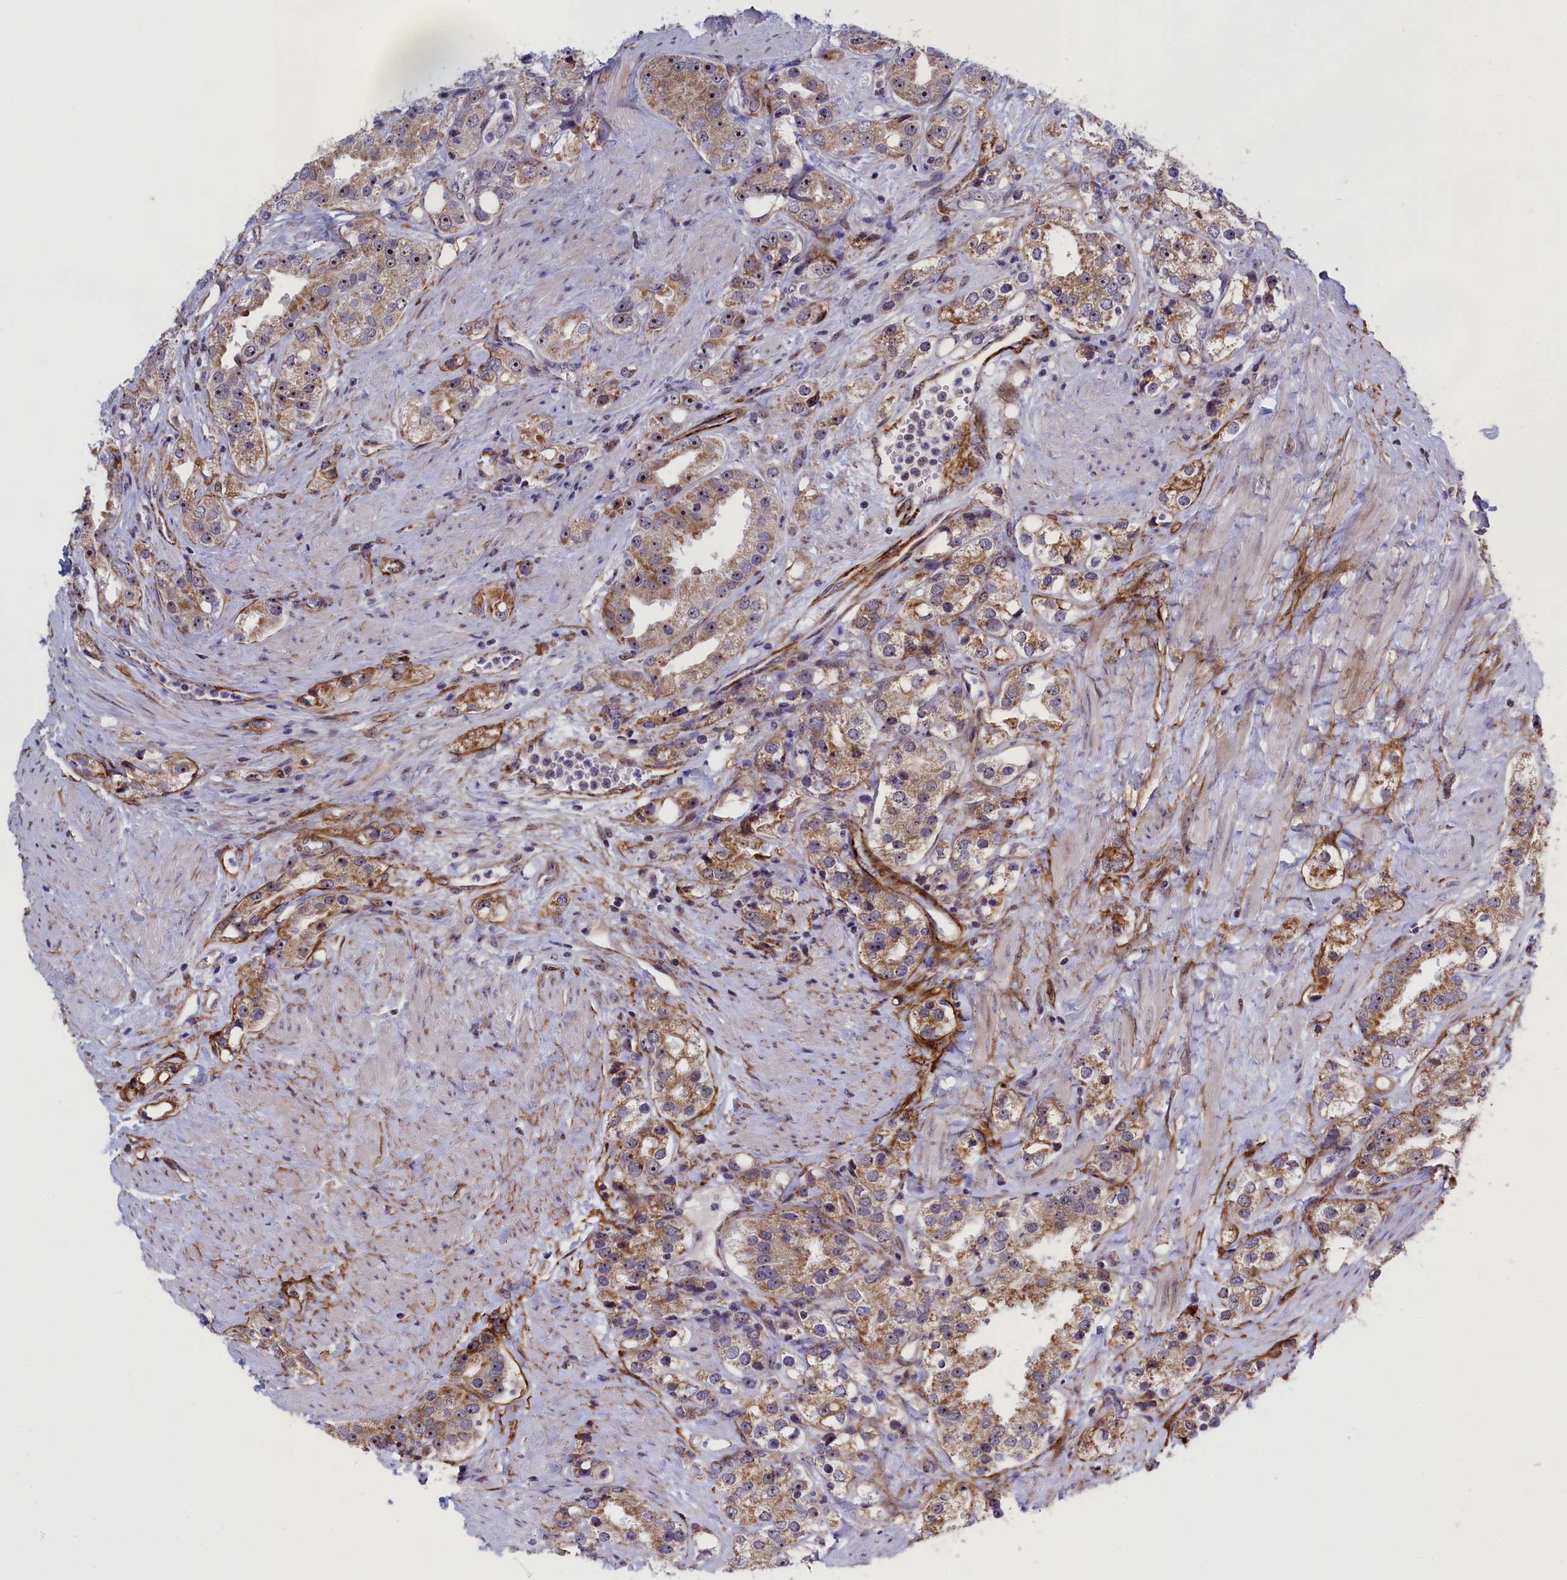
{"staining": {"intensity": "moderate", "quantity": ">75%", "location": "cytoplasmic/membranous,nuclear"}, "tissue": "prostate cancer", "cell_type": "Tumor cells", "image_type": "cancer", "snomed": [{"axis": "morphology", "description": "Adenocarcinoma, NOS"}, {"axis": "topography", "description": "Prostate"}], "caption": "Immunohistochemical staining of human prostate cancer demonstrates medium levels of moderate cytoplasmic/membranous and nuclear protein positivity in about >75% of tumor cells.", "gene": "PPAN", "patient": {"sex": "male", "age": 79}}